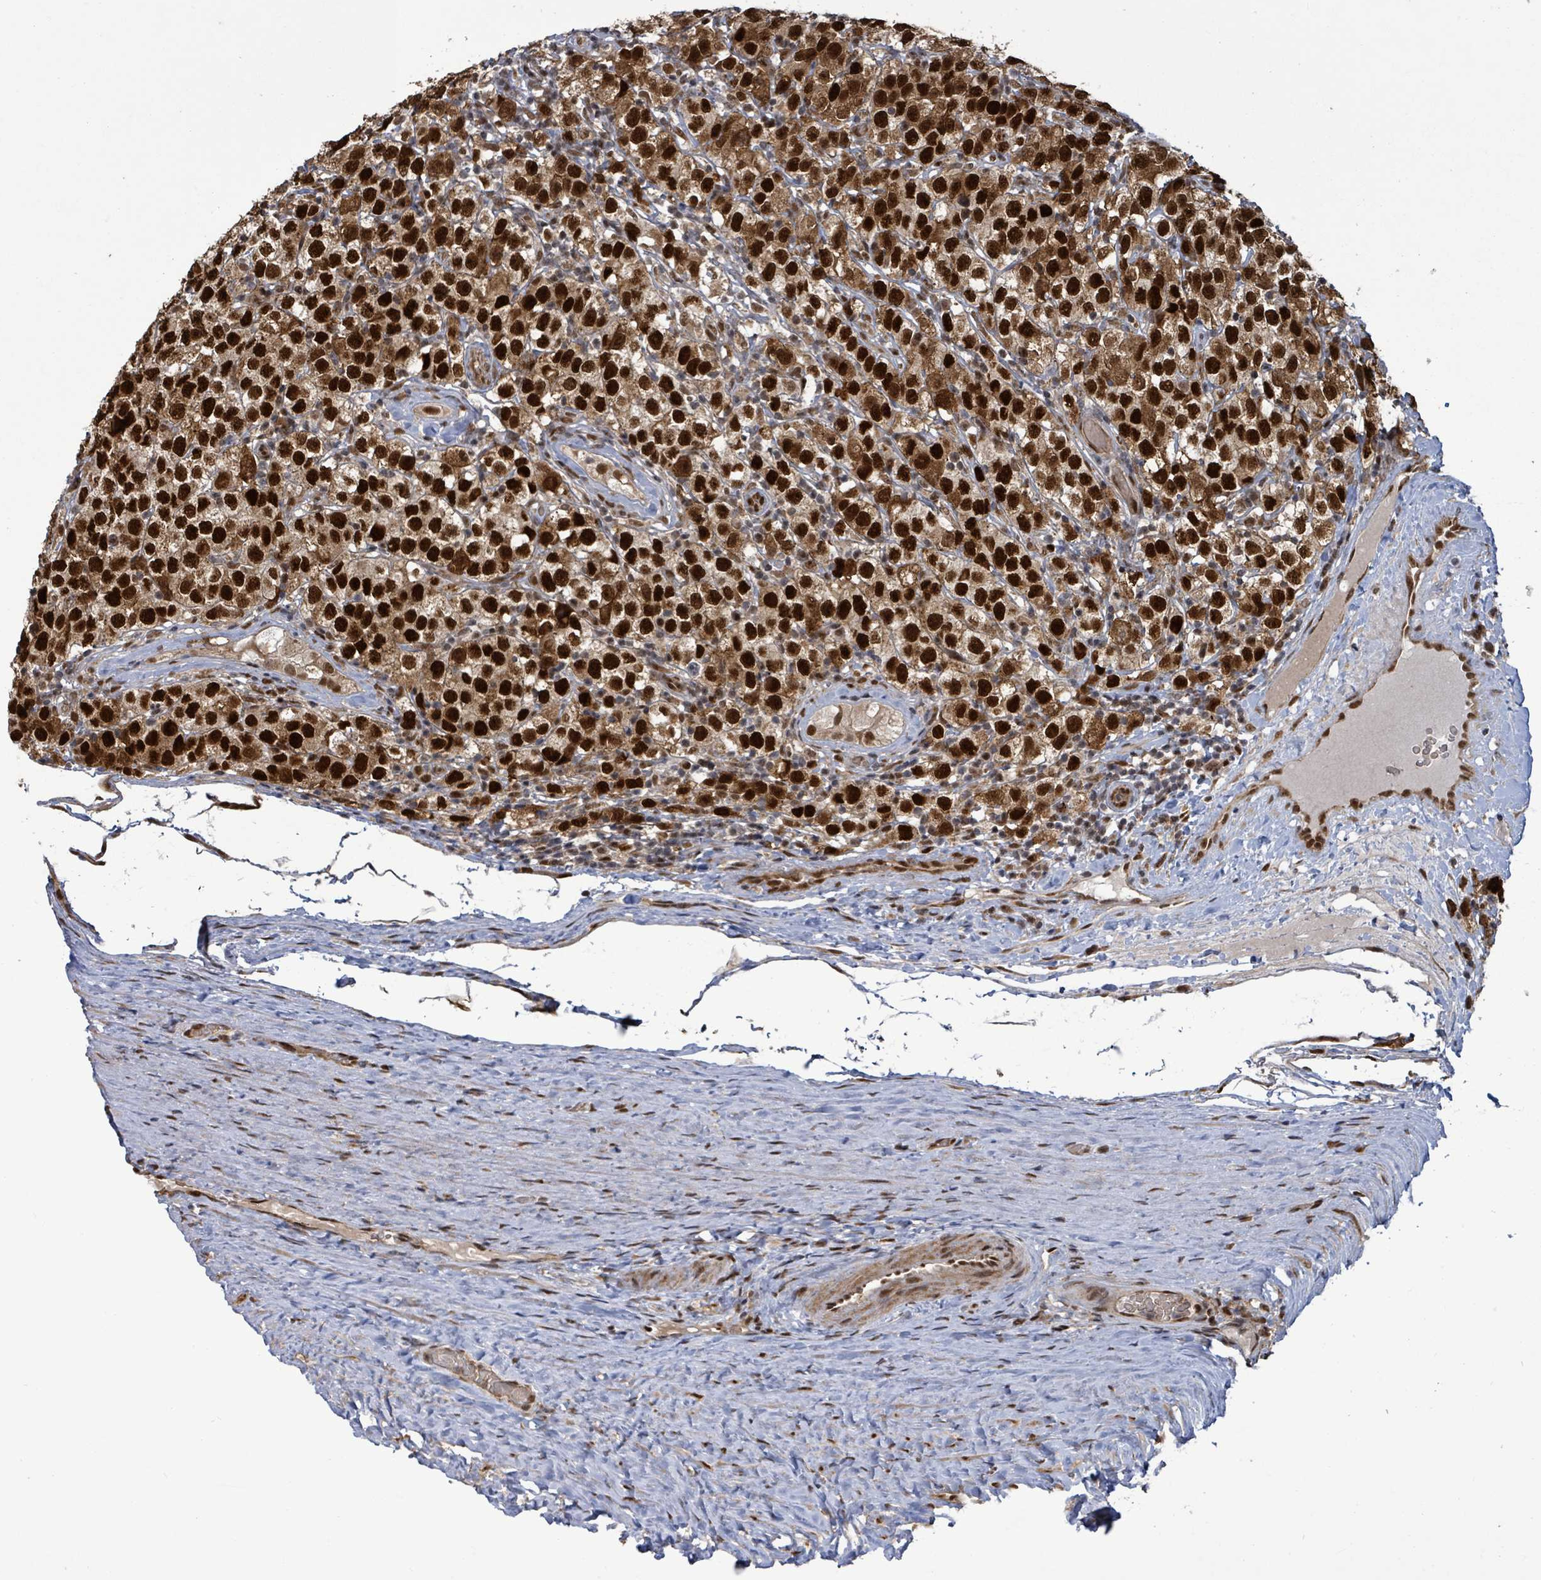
{"staining": {"intensity": "strong", "quantity": ">75%", "location": "nuclear"}, "tissue": "testis cancer", "cell_type": "Tumor cells", "image_type": "cancer", "snomed": [{"axis": "morphology", "description": "Seminoma, NOS"}, {"axis": "morphology", "description": "Carcinoma, Embryonal, NOS"}, {"axis": "topography", "description": "Testis"}], "caption": "The immunohistochemical stain highlights strong nuclear positivity in tumor cells of testis embryonal carcinoma tissue.", "gene": "PATZ1", "patient": {"sex": "male", "age": 41}}